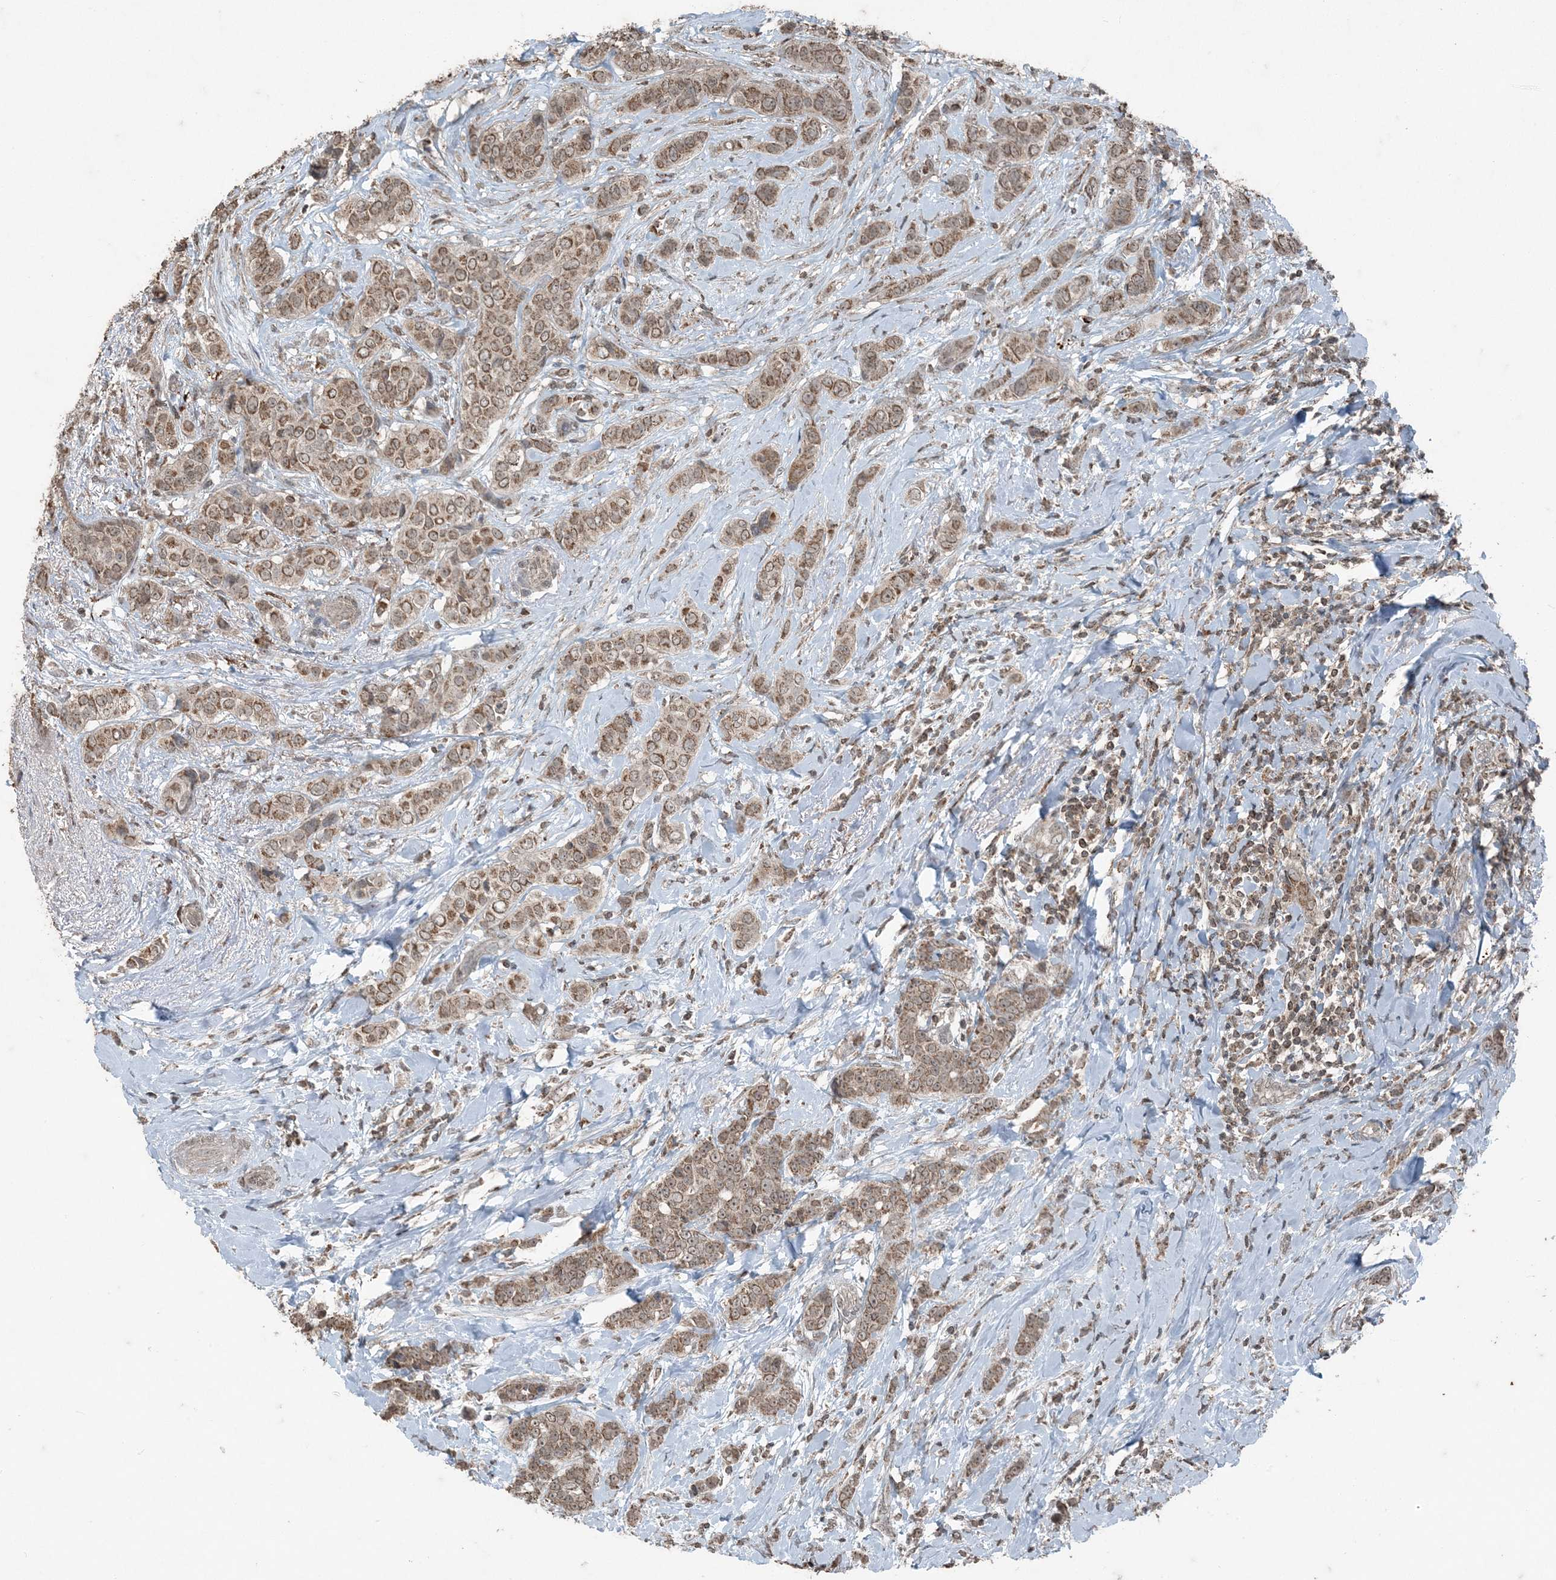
{"staining": {"intensity": "moderate", "quantity": ">75%", "location": "cytoplasmic/membranous"}, "tissue": "breast cancer", "cell_type": "Tumor cells", "image_type": "cancer", "snomed": [{"axis": "morphology", "description": "Lobular carcinoma"}, {"axis": "topography", "description": "Breast"}], "caption": "Human breast cancer (lobular carcinoma) stained for a protein (brown) displays moderate cytoplasmic/membranous positive staining in about >75% of tumor cells.", "gene": "GNL1", "patient": {"sex": "female", "age": 51}}